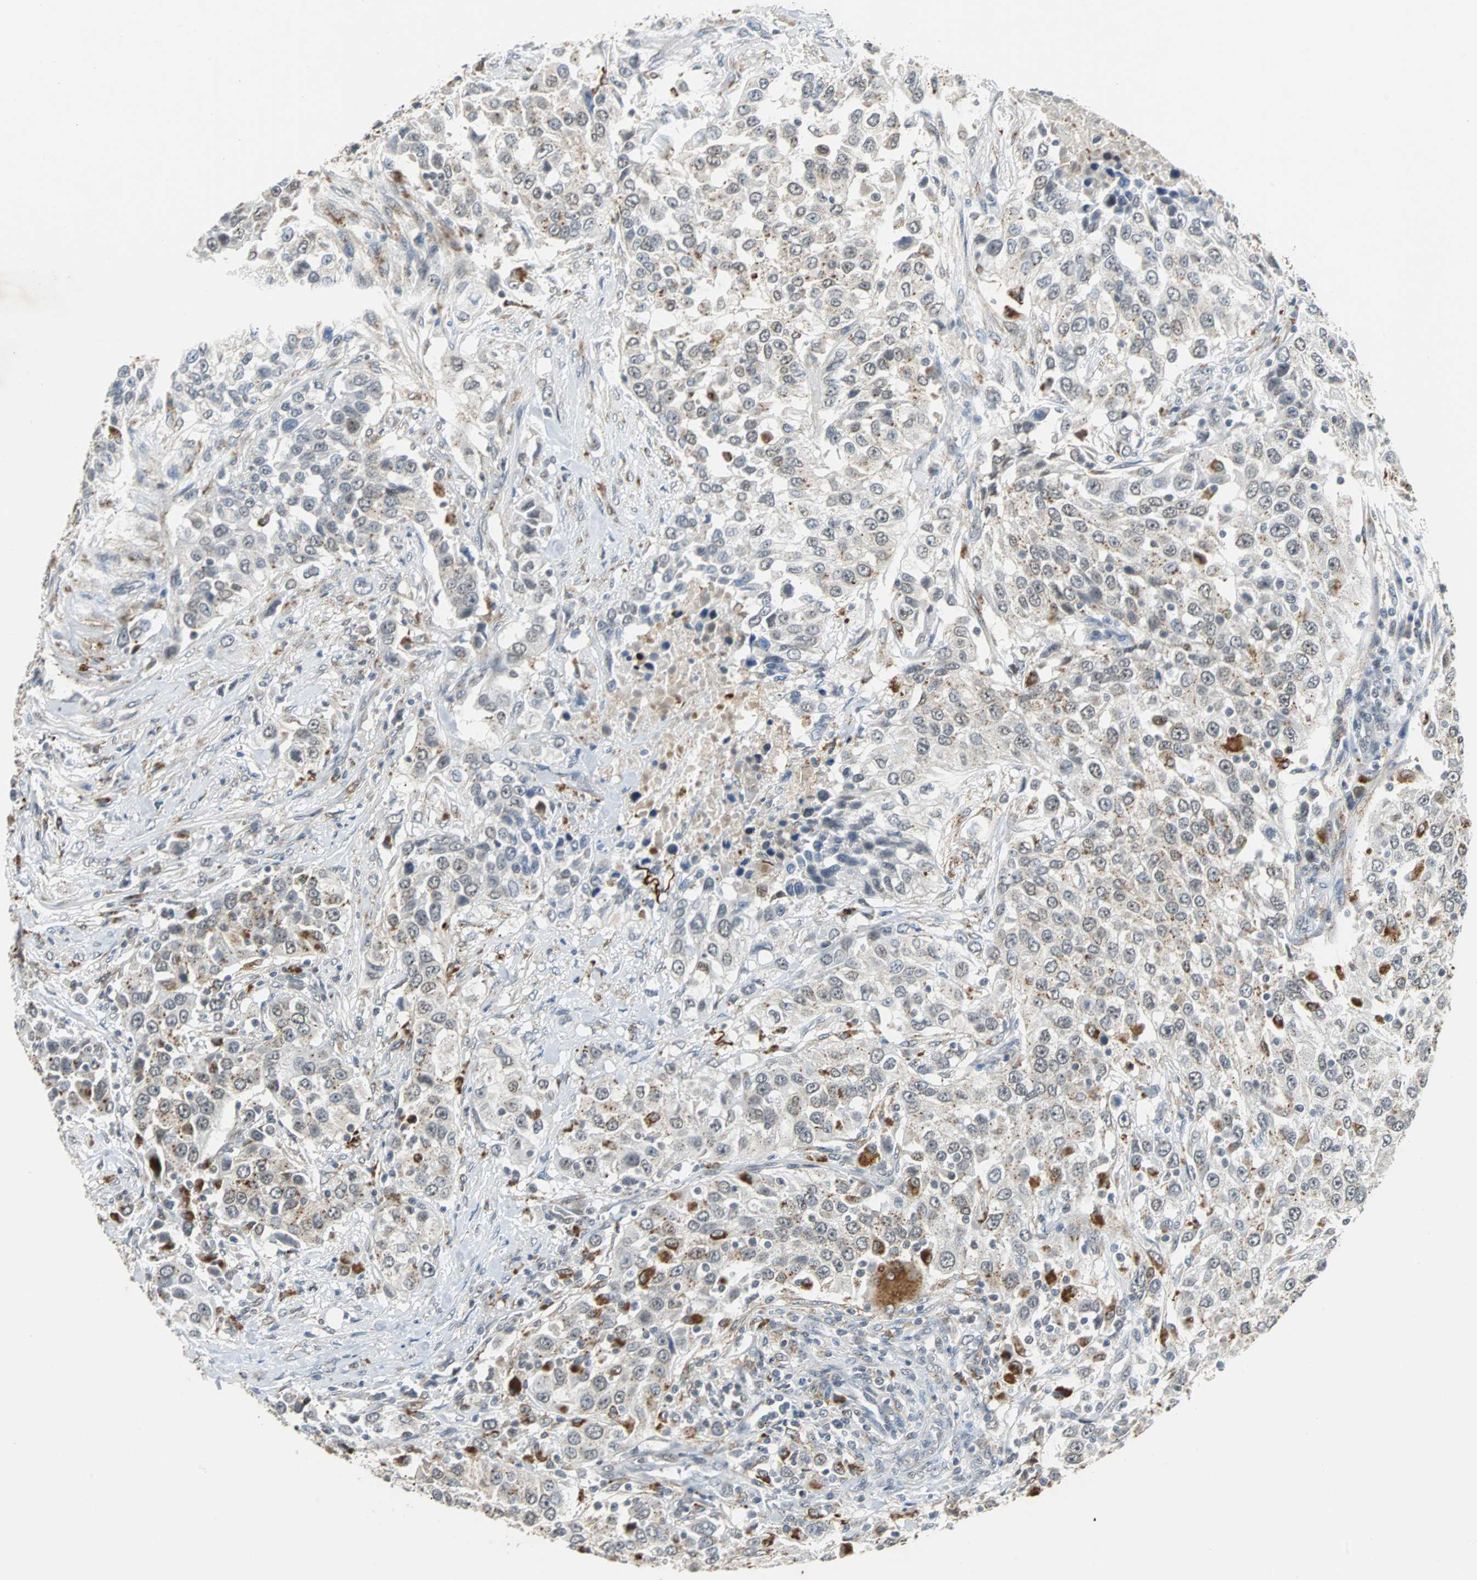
{"staining": {"intensity": "moderate", "quantity": "25%-75%", "location": "cytoplasmic/membranous"}, "tissue": "urothelial cancer", "cell_type": "Tumor cells", "image_type": "cancer", "snomed": [{"axis": "morphology", "description": "Urothelial carcinoma, High grade"}, {"axis": "topography", "description": "Urinary bladder"}], "caption": "Immunohistochemistry (IHC) histopathology image of human high-grade urothelial carcinoma stained for a protein (brown), which exhibits medium levels of moderate cytoplasmic/membranous expression in approximately 25%-75% of tumor cells.", "gene": "HLX", "patient": {"sex": "female", "age": 80}}